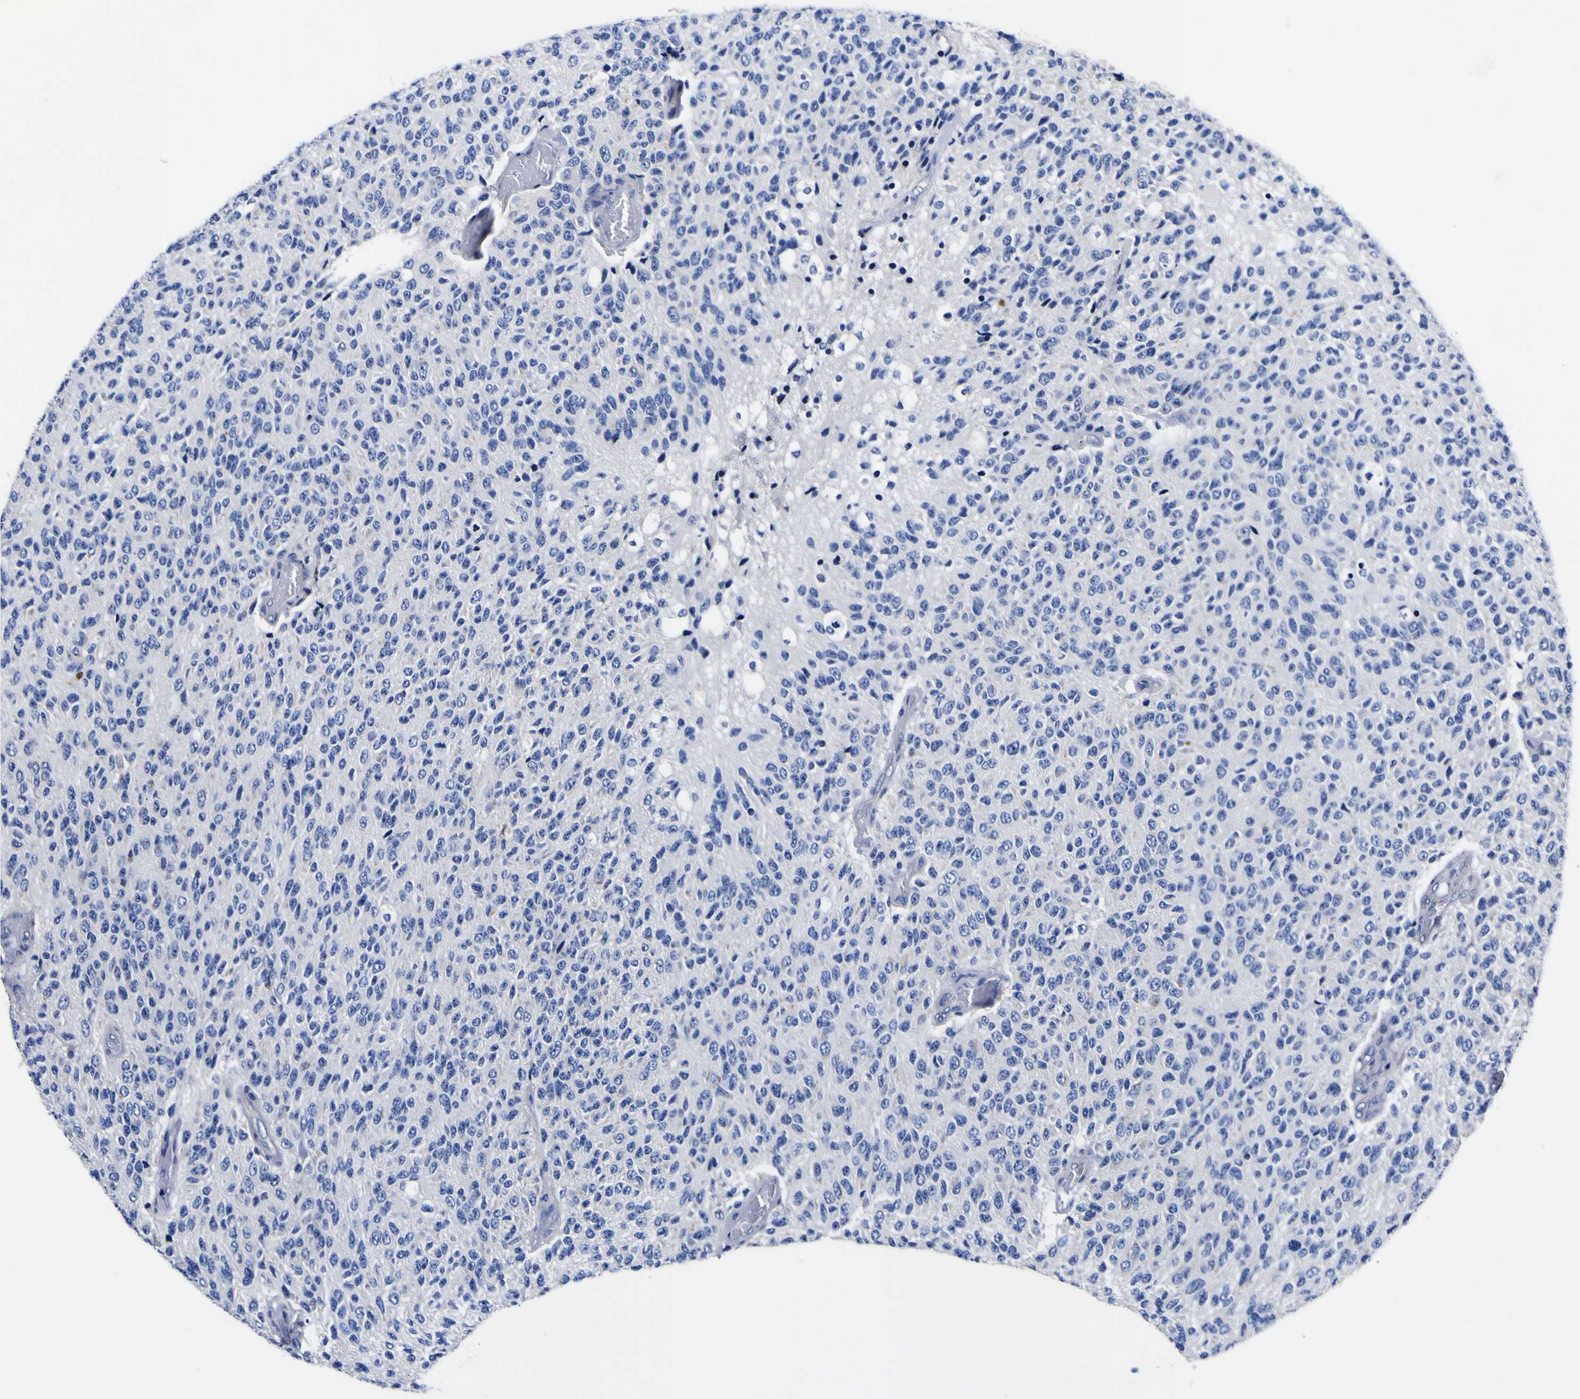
{"staining": {"intensity": "negative", "quantity": "none", "location": "none"}, "tissue": "glioma", "cell_type": "Tumor cells", "image_type": "cancer", "snomed": [{"axis": "morphology", "description": "Glioma, malignant, High grade"}, {"axis": "topography", "description": "pancreas cauda"}], "caption": "There is no significant staining in tumor cells of high-grade glioma (malignant).", "gene": "VASN", "patient": {"sex": "male", "age": 60}}